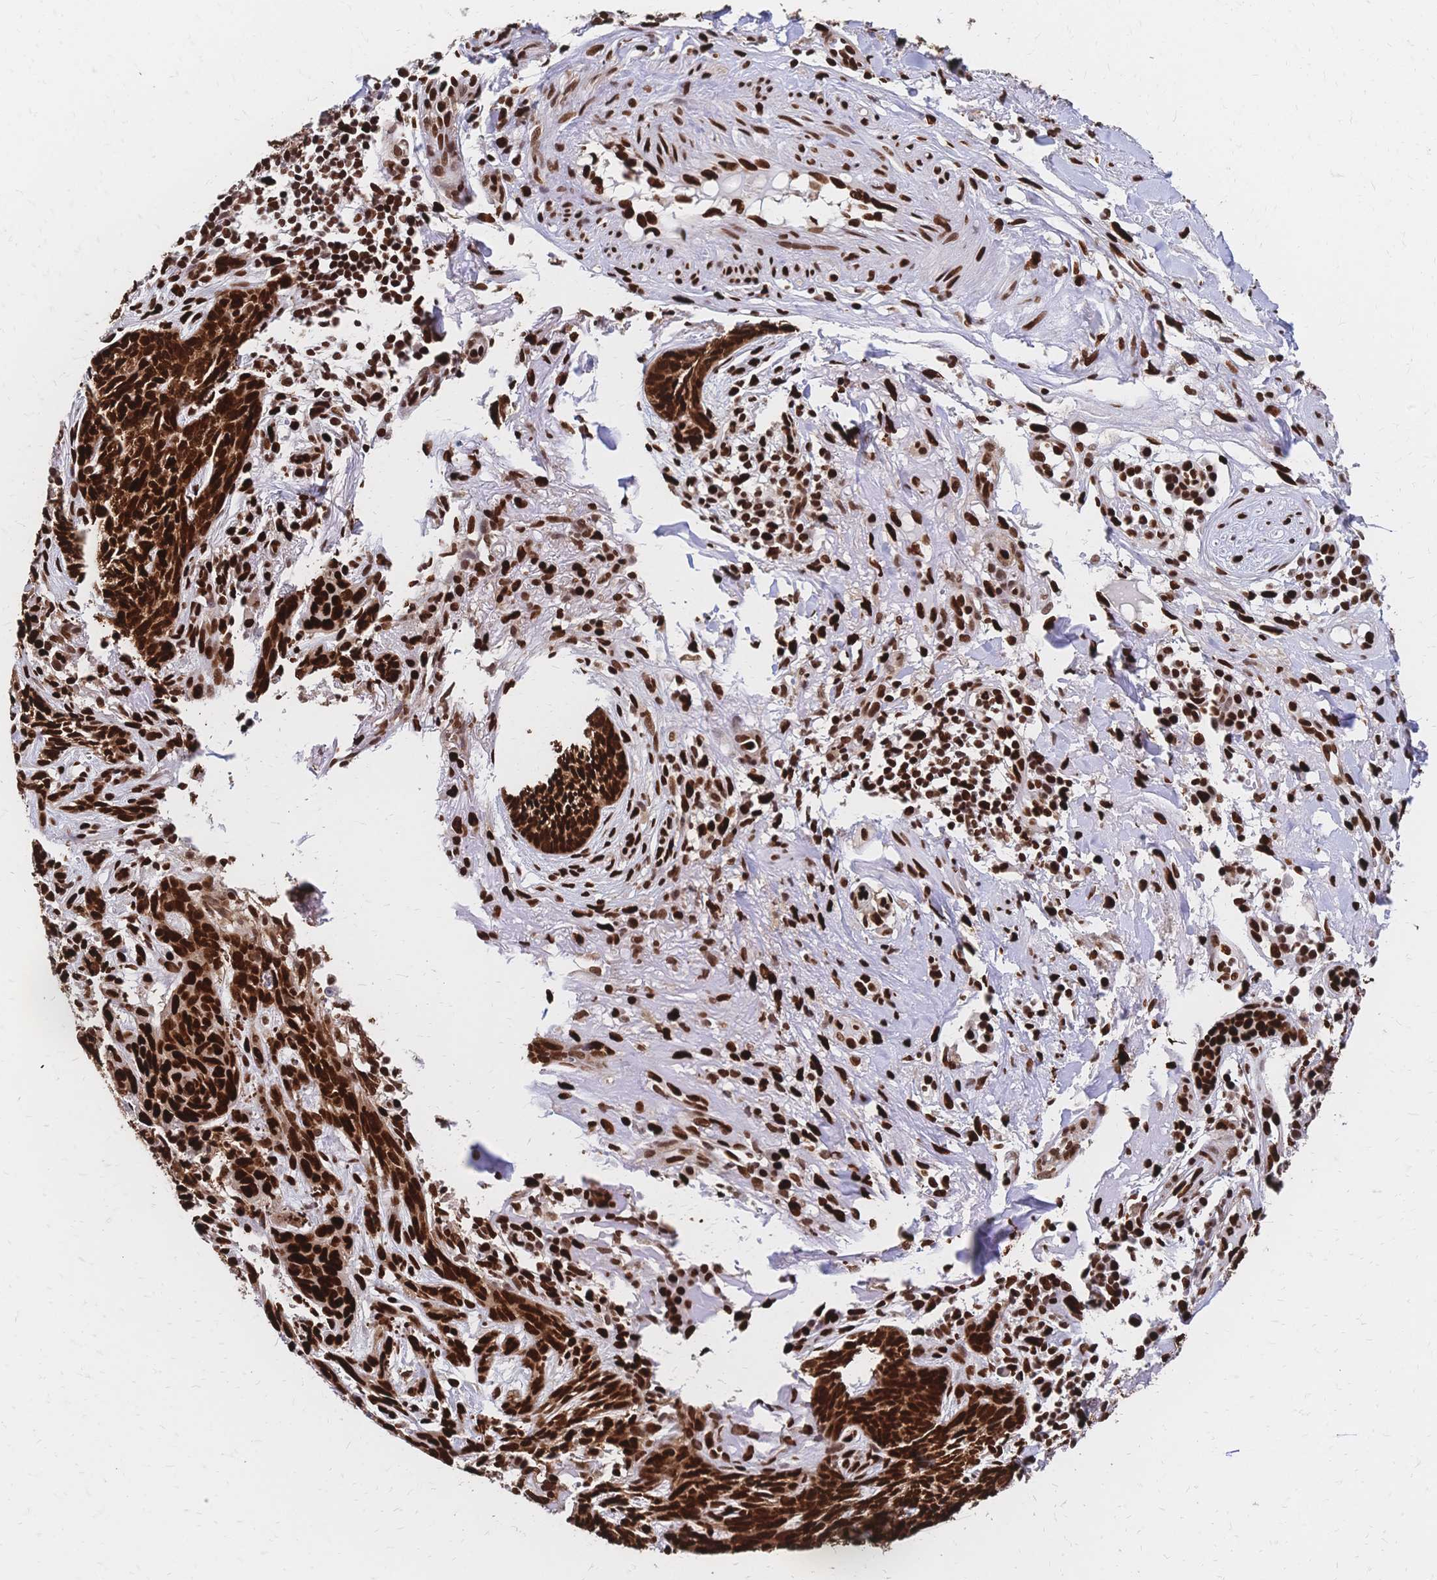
{"staining": {"intensity": "strong", "quantity": ">75%", "location": "nuclear"}, "tissue": "skin cancer", "cell_type": "Tumor cells", "image_type": "cancer", "snomed": [{"axis": "morphology", "description": "Basal cell carcinoma"}, {"axis": "topography", "description": "Skin"}], "caption": "Skin cancer (basal cell carcinoma) tissue demonstrates strong nuclear positivity in about >75% of tumor cells, visualized by immunohistochemistry.", "gene": "HDGF", "patient": {"sex": "female", "age": 93}}